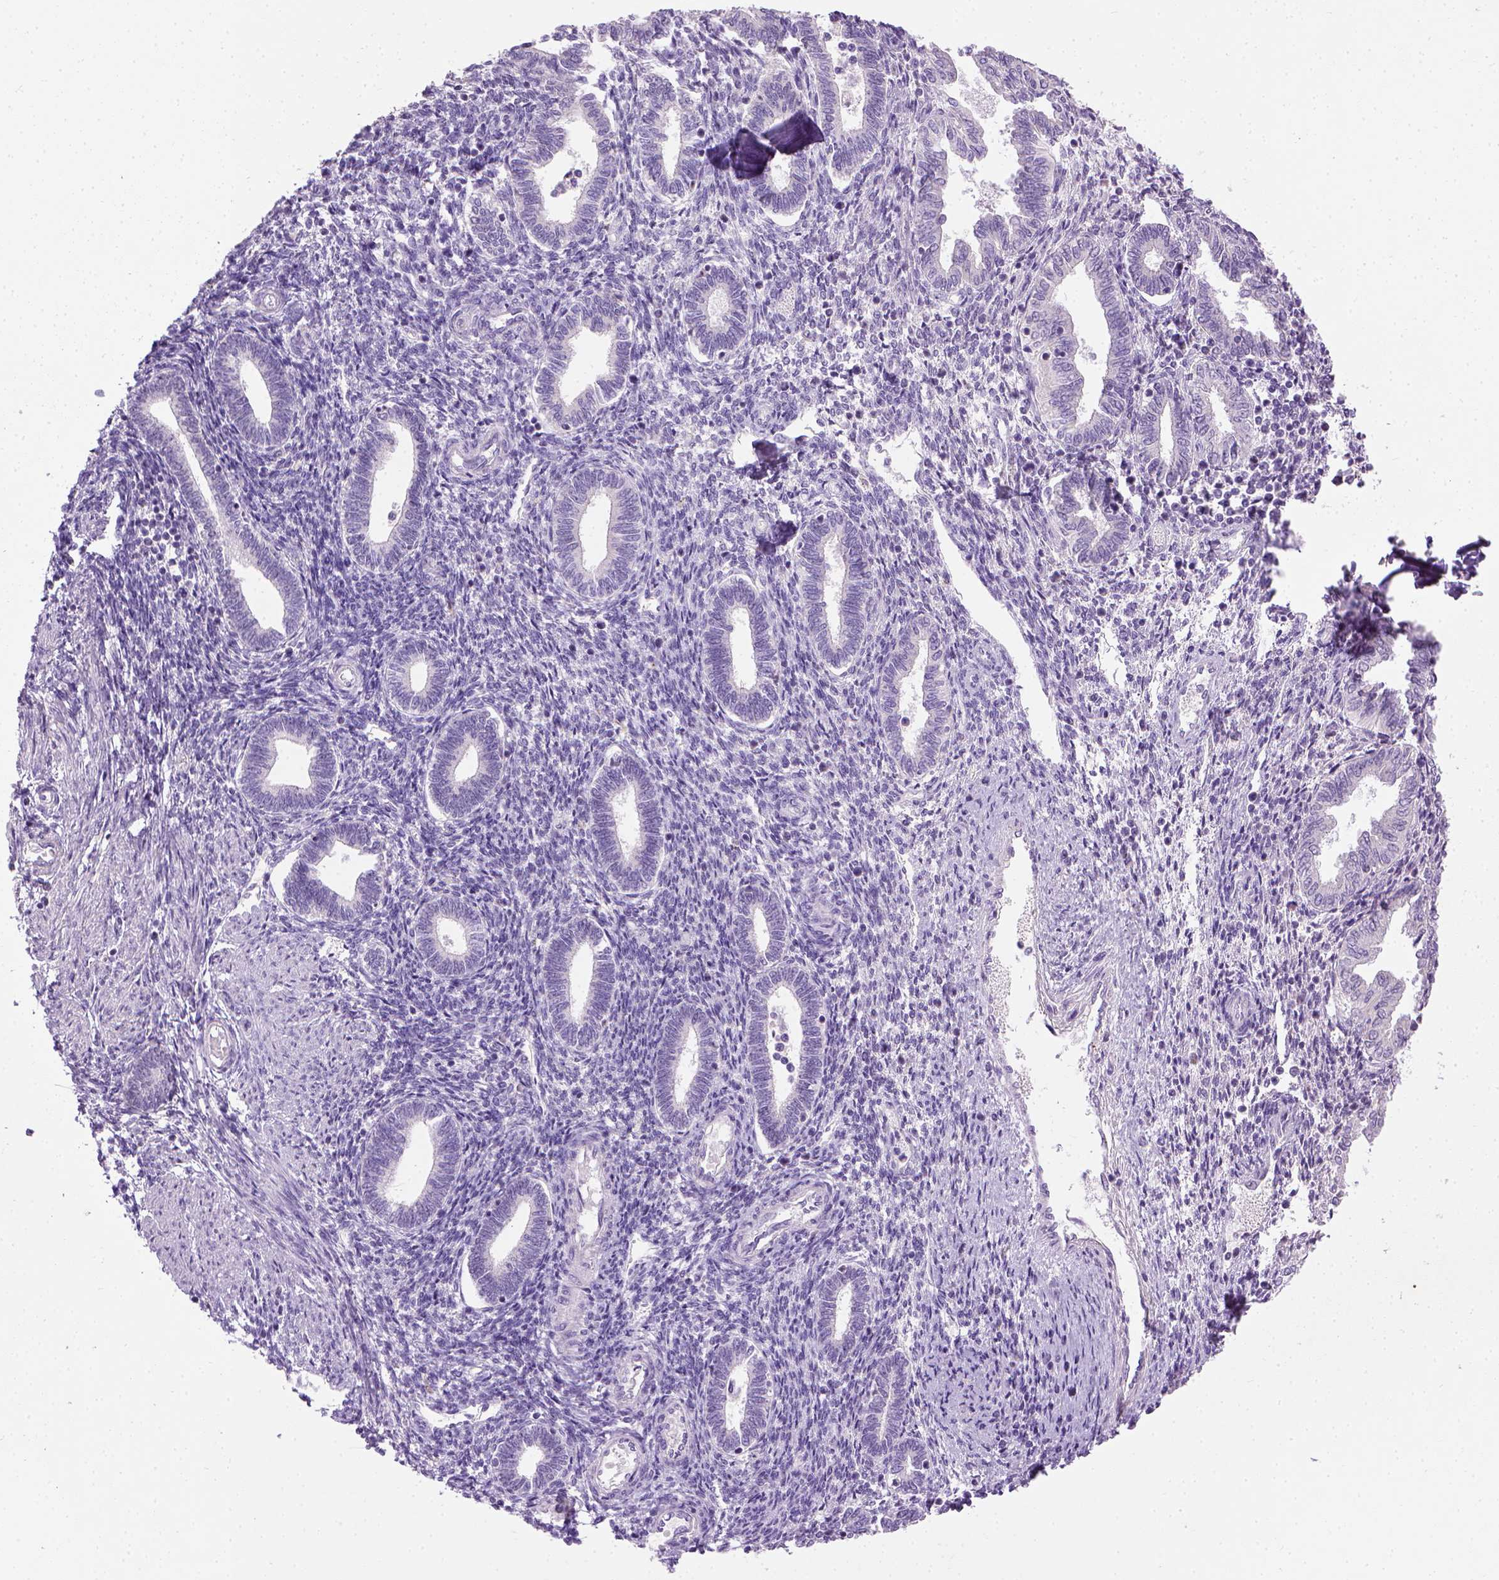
{"staining": {"intensity": "negative", "quantity": "none", "location": "none"}, "tissue": "endometrium", "cell_type": "Cells in endometrial stroma", "image_type": "normal", "snomed": [{"axis": "morphology", "description": "Normal tissue, NOS"}, {"axis": "topography", "description": "Endometrium"}], "caption": "An immunohistochemistry (IHC) micrograph of unremarkable endometrium is shown. There is no staining in cells in endometrial stroma of endometrium. (Immunohistochemistry, brightfield microscopy, high magnification).", "gene": "UTP4", "patient": {"sex": "female", "age": 42}}